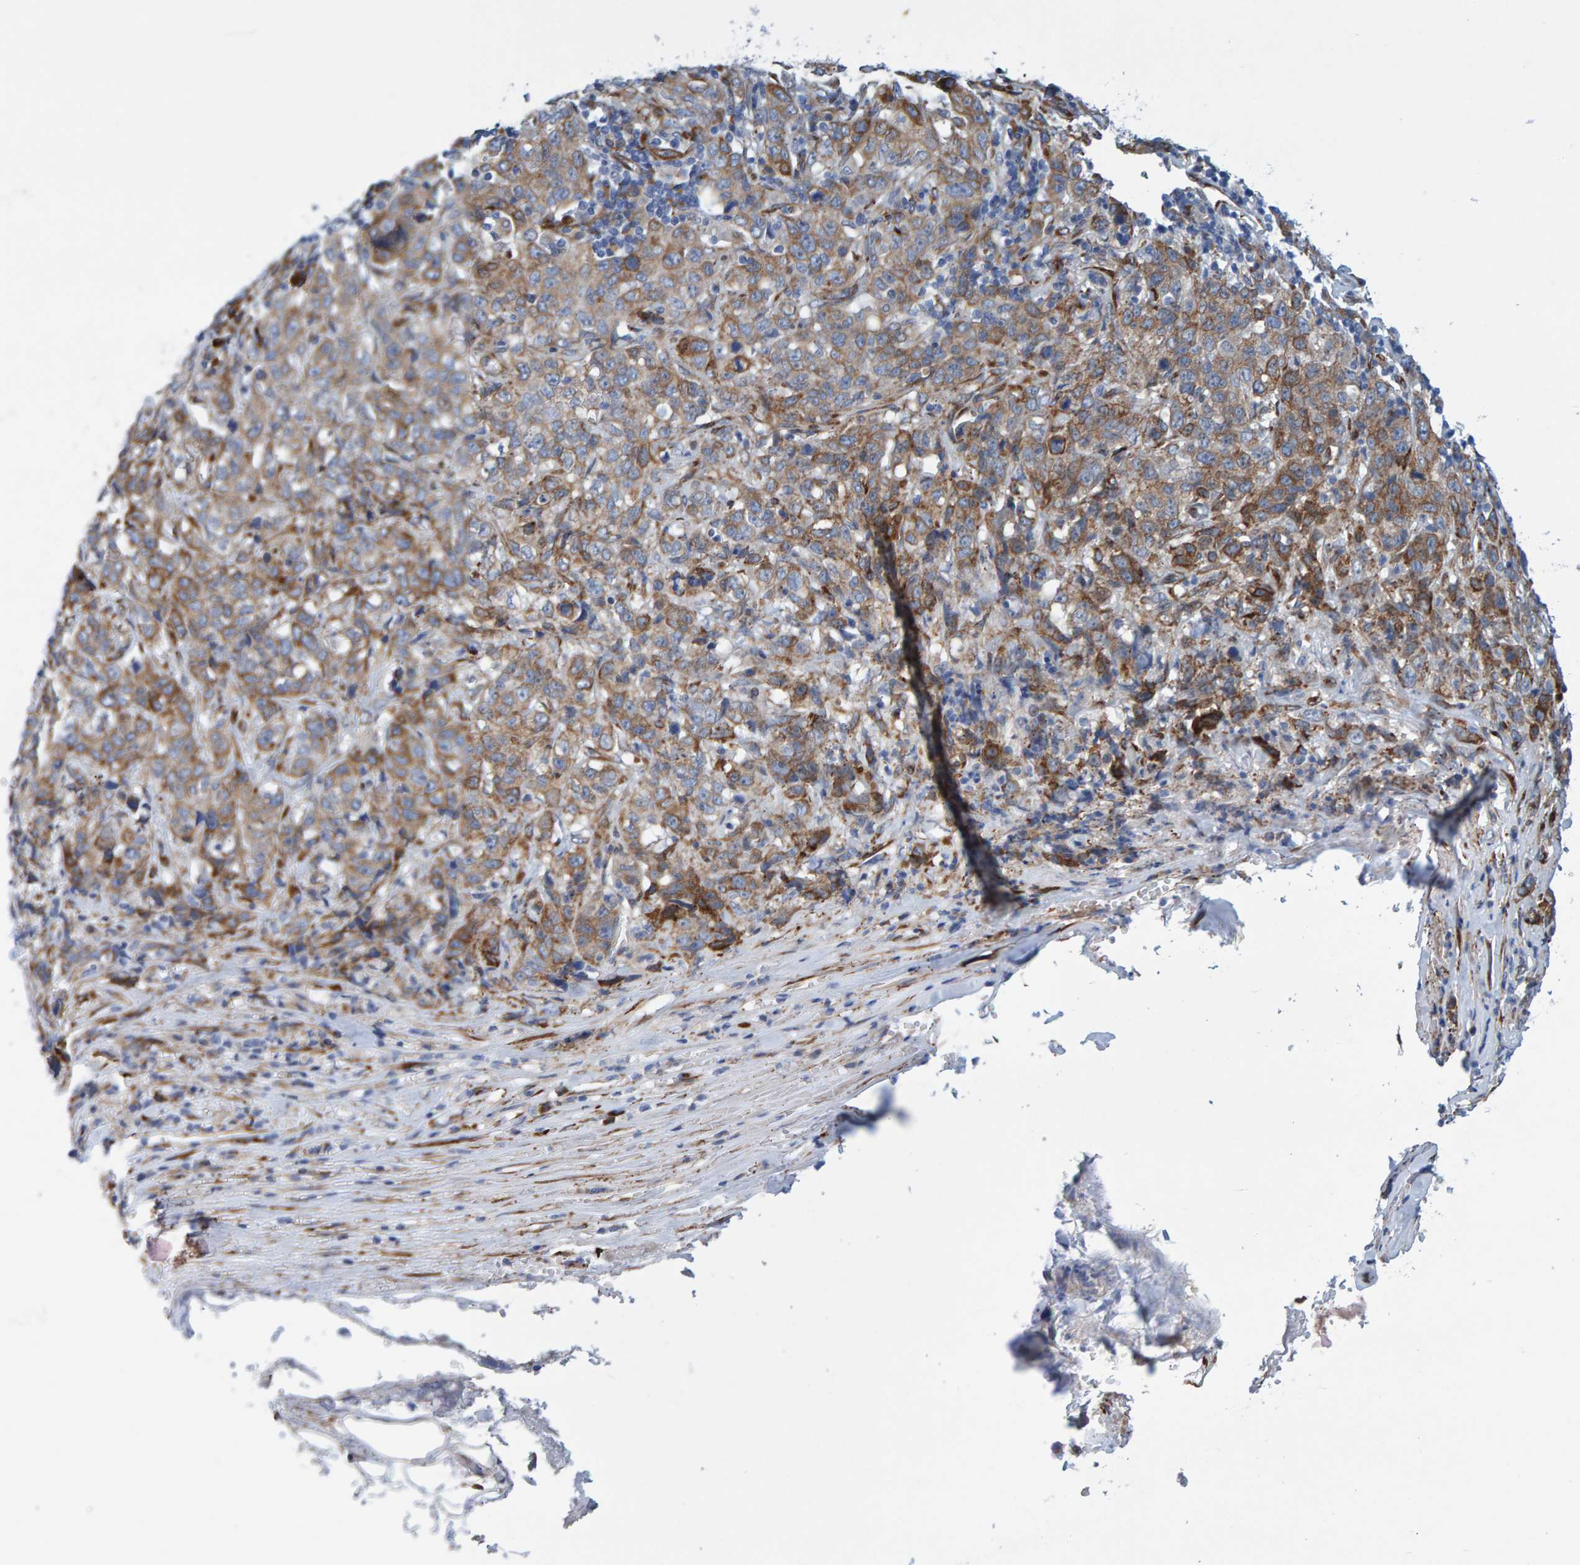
{"staining": {"intensity": "moderate", "quantity": ">75%", "location": "cytoplasmic/membranous"}, "tissue": "stomach cancer", "cell_type": "Tumor cells", "image_type": "cancer", "snomed": [{"axis": "morphology", "description": "Adenocarcinoma, NOS"}, {"axis": "topography", "description": "Stomach"}], "caption": "Stomach cancer (adenocarcinoma) stained with a brown dye exhibits moderate cytoplasmic/membranous positive staining in approximately >75% of tumor cells.", "gene": "MMP16", "patient": {"sex": "male", "age": 48}}